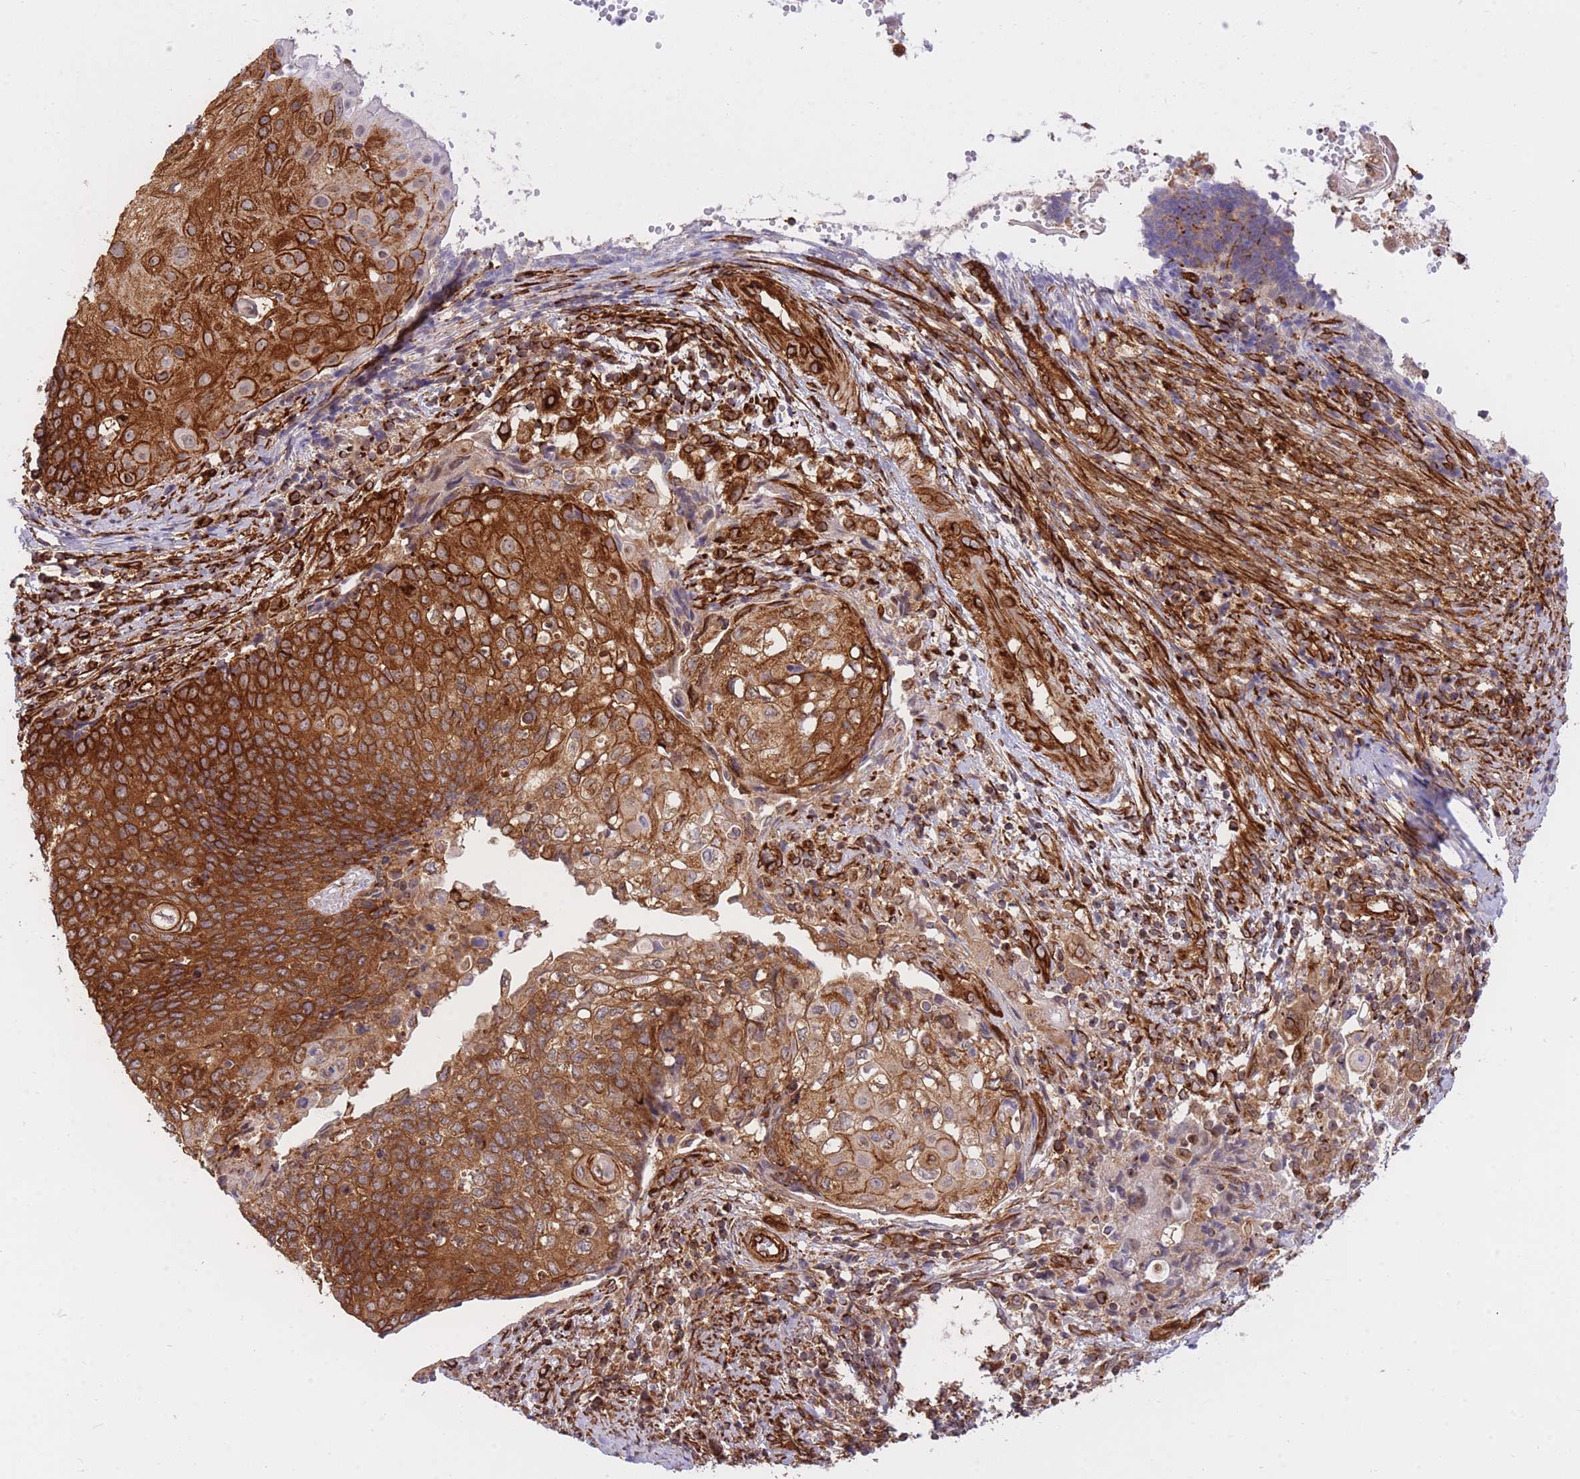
{"staining": {"intensity": "strong", "quantity": ">75%", "location": "cytoplasmic/membranous"}, "tissue": "cervical cancer", "cell_type": "Tumor cells", "image_type": "cancer", "snomed": [{"axis": "morphology", "description": "Squamous cell carcinoma, NOS"}, {"axis": "topography", "description": "Cervix"}], "caption": "This is an image of immunohistochemistry staining of squamous cell carcinoma (cervical), which shows strong positivity in the cytoplasmic/membranous of tumor cells.", "gene": "EXOSC8", "patient": {"sex": "female", "age": 39}}